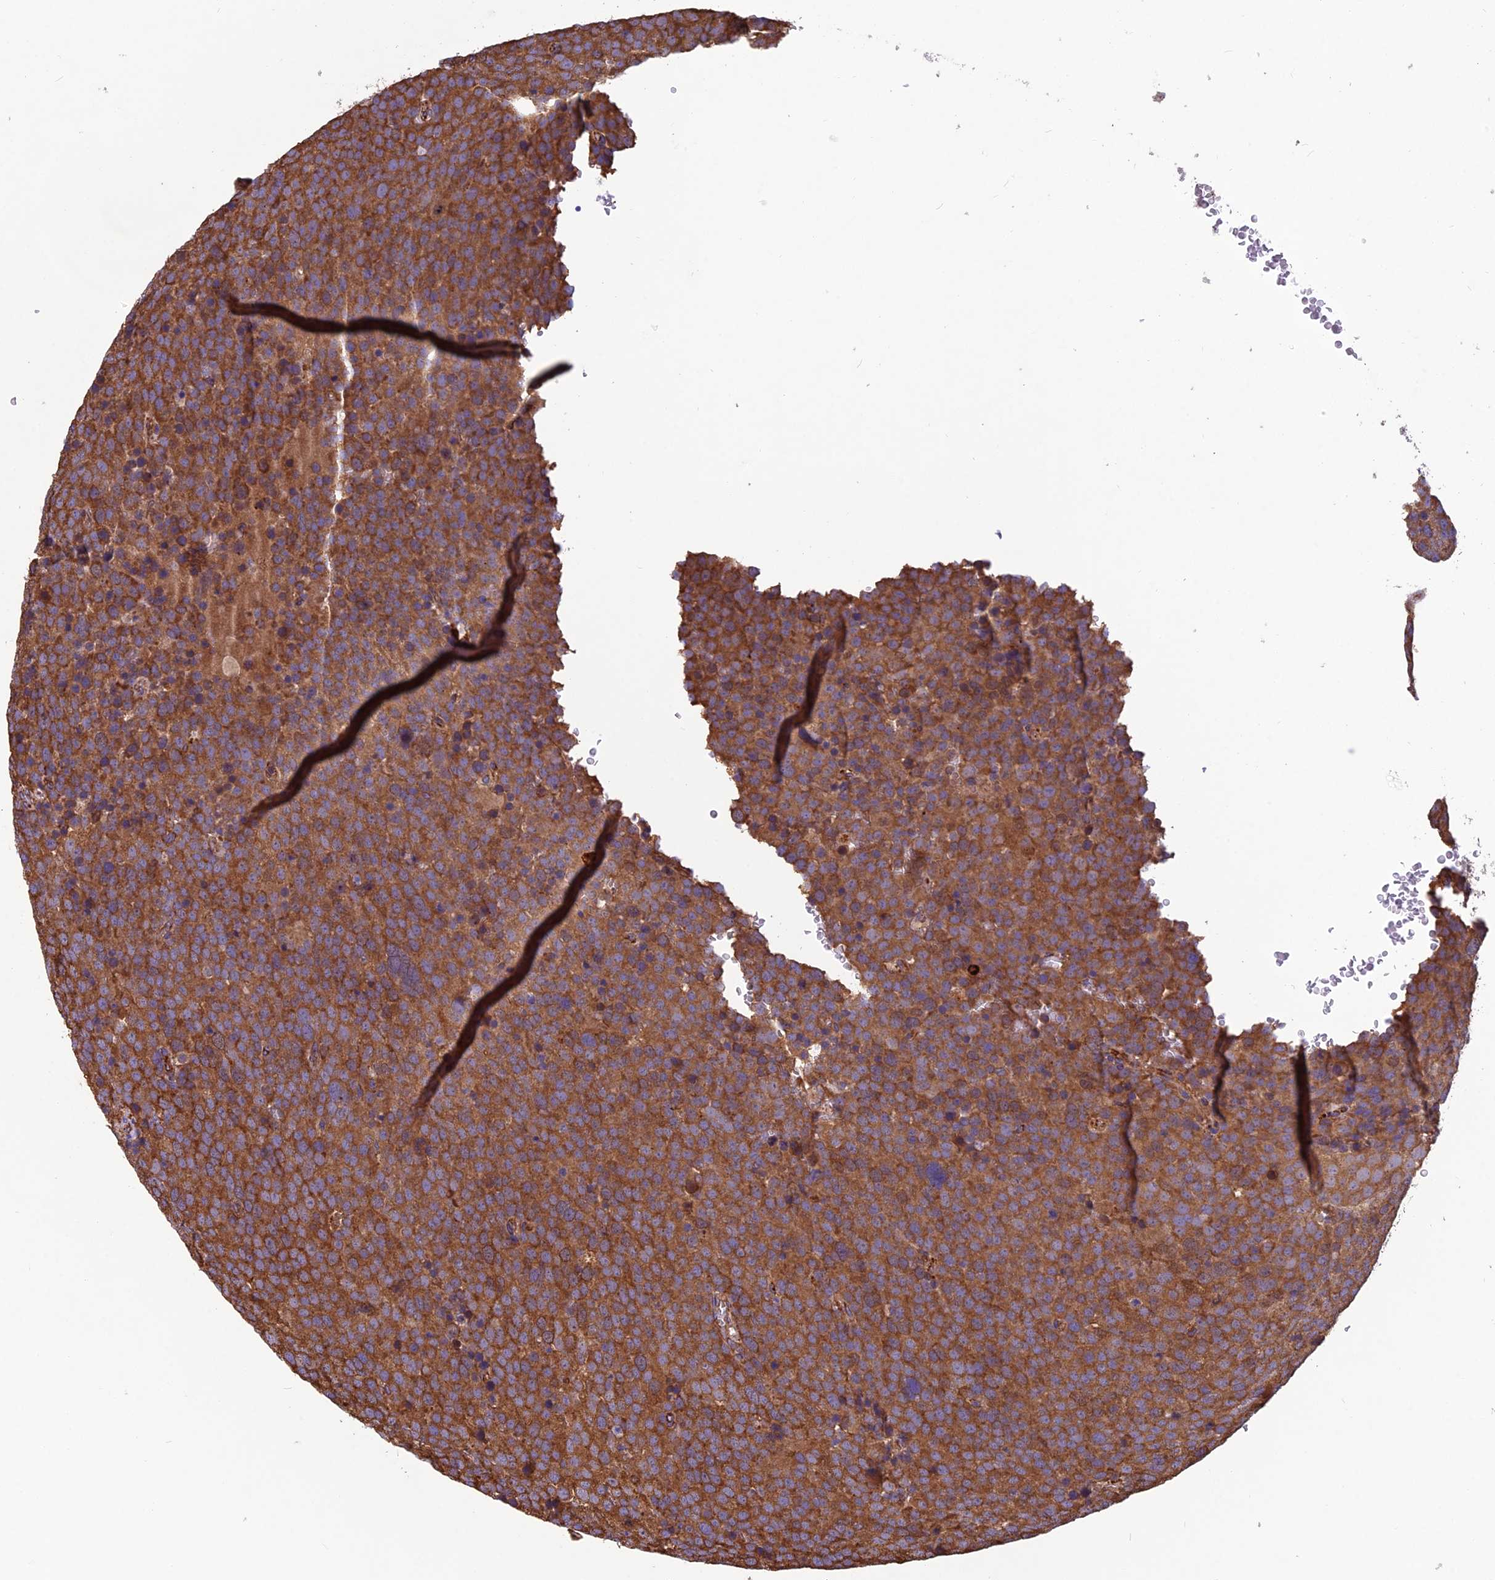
{"staining": {"intensity": "strong", "quantity": ">75%", "location": "cytoplasmic/membranous"}, "tissue": "testis cancer", "cell_type": "Tumor cells", "image_type": "cancer", "snomed": [{"axis": "morphology", "description": "Seminoma, NOS"}, {"axis": "topography", "description": "Testis"}], "caption": "Testis seminoma stained with a brown dye shows strong cytoplasmic/membranous positive expression in approximately >75% of tumor cells.", "gene": "SPDL1", "patient": {"sex": "male", "age": 71}}